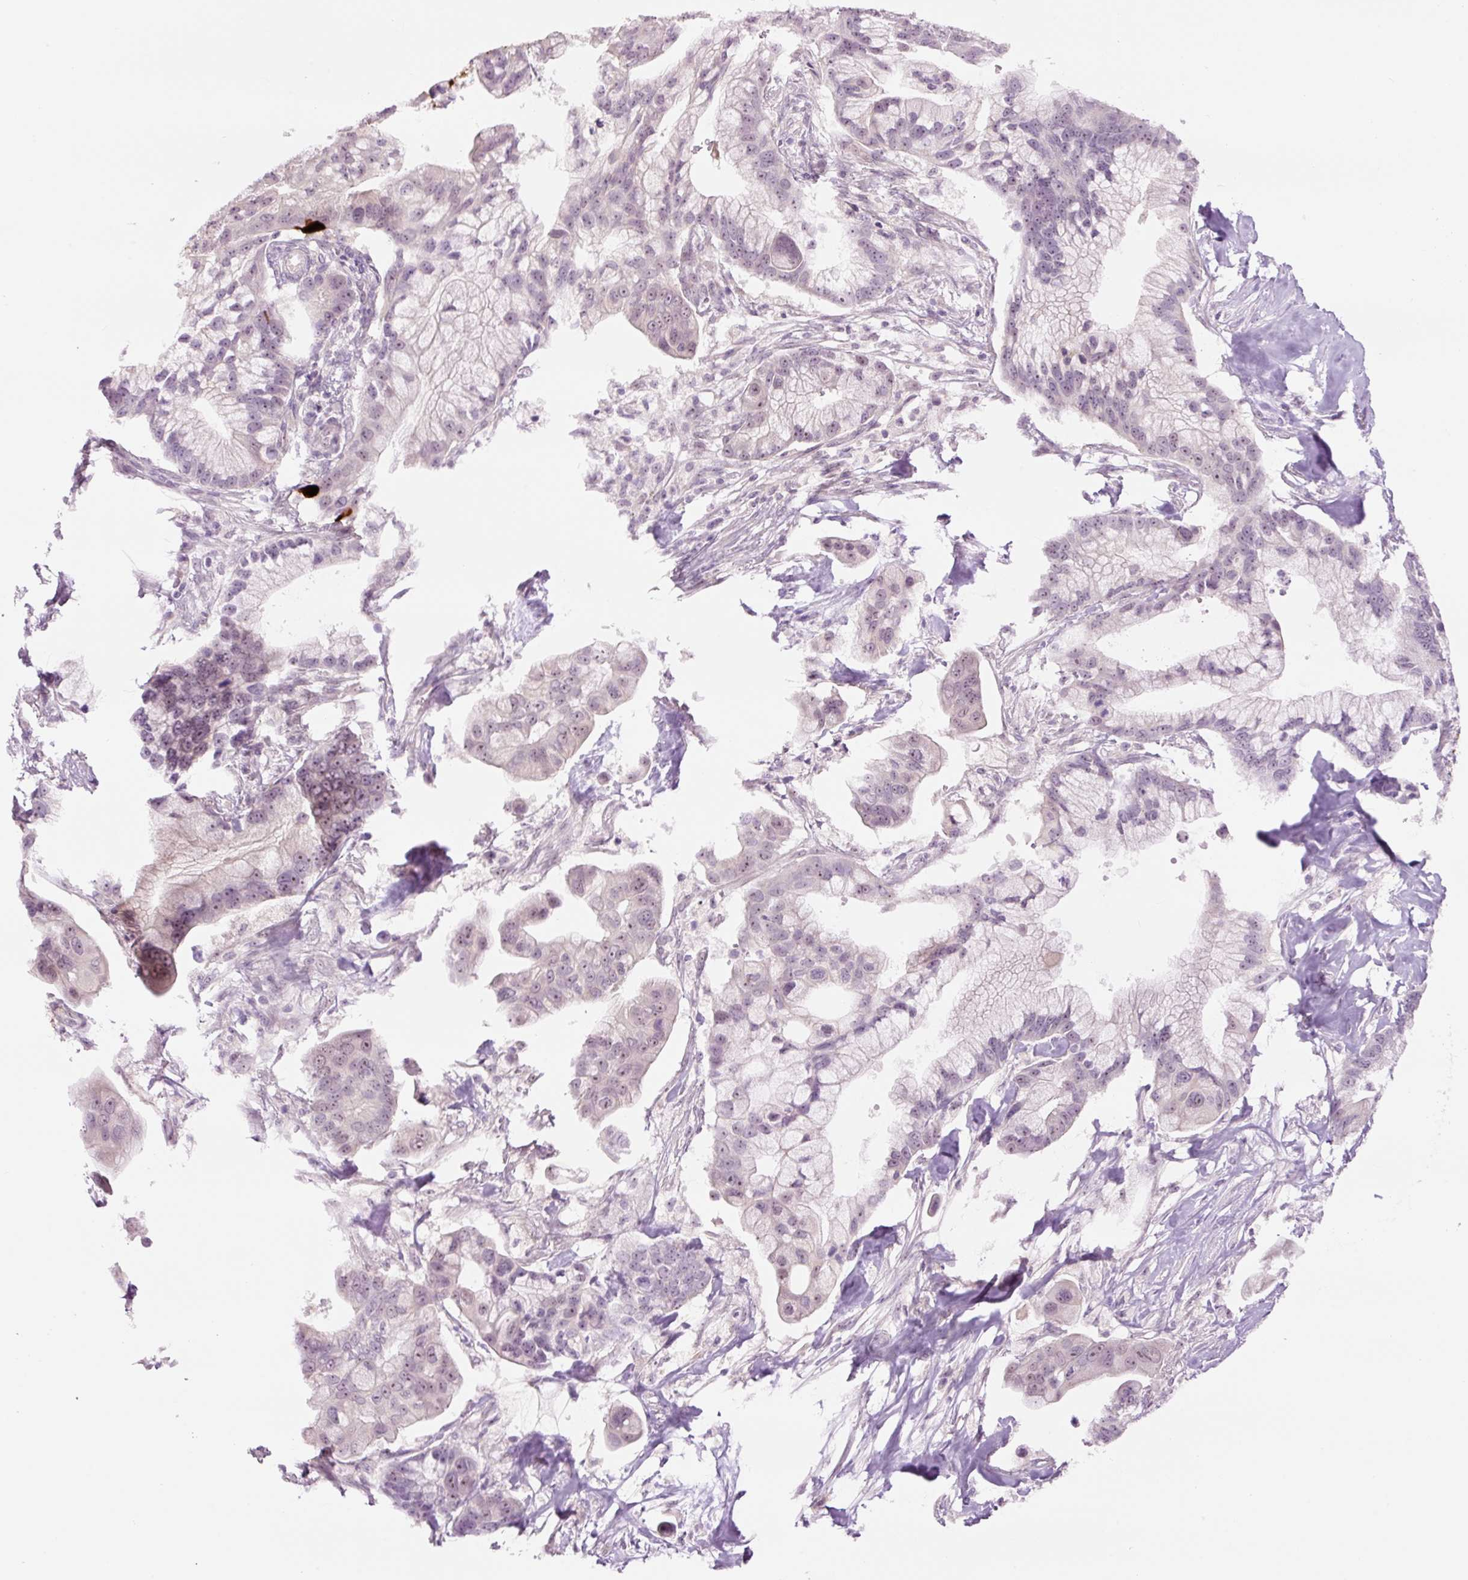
{"staining": {"intensity": "weak", "quantity": "25%-75%", "location": "nuclear"}, "tissue": "pancreatic cancer", "cell_type": "Tumor cells", "image_type": "cancer", "snomed": [{"axis": "morphology", "description": "Adenocarcinoma, NOS"}, {"axis": "topography", "description": "Pancreas"}], "caption": "High-magnification brightfield microscopy of pancreatic adenocarcinoma stained with DAB (3,3'-diaminobenzidine) (brown) and counterstained with hematoxylin (blue). tumor cells exhibit weak nuclear staining is identified in approximately25%-75% of cells.", "gene": "GCG", "patient": {"sex": "male", "age": 68}}